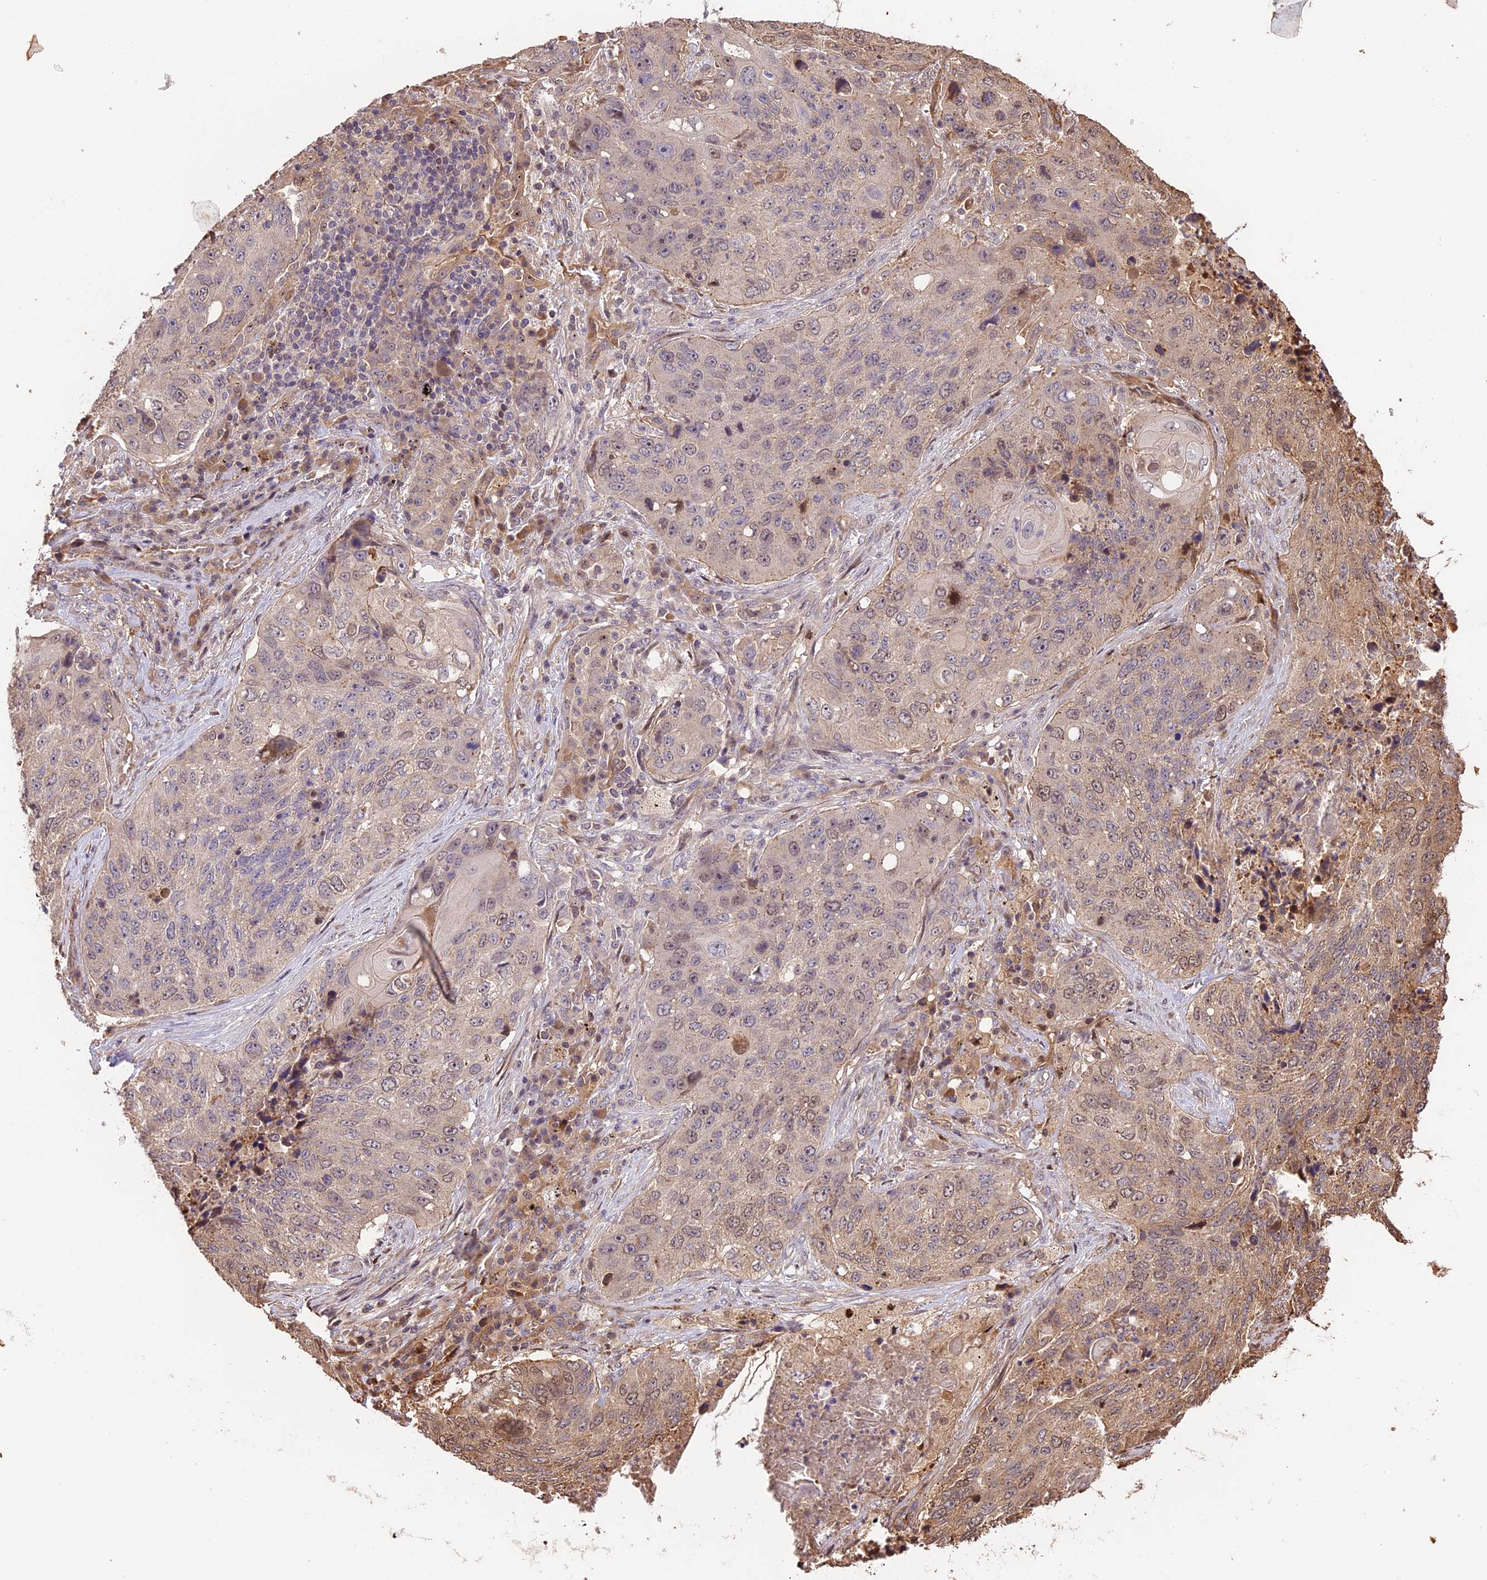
{"staining": {"intensity": "weak", "quantity": "<25%", "location": "cytoplasmic/membranous"}, "tissue": "lung cancer", "cell_type": "Tumor cells", "image_type": "cancer", "snomed": [{"axis": "morphology", "description": "Squamous cell carcinoma, NOS"}, {"axis": "topography", "description": "Lung"}], "caption": "There is no significant expression in tumor cells of lung cancer.", "gene": "PPP1R37", "patient": {"sex": "female", "age": 63}}